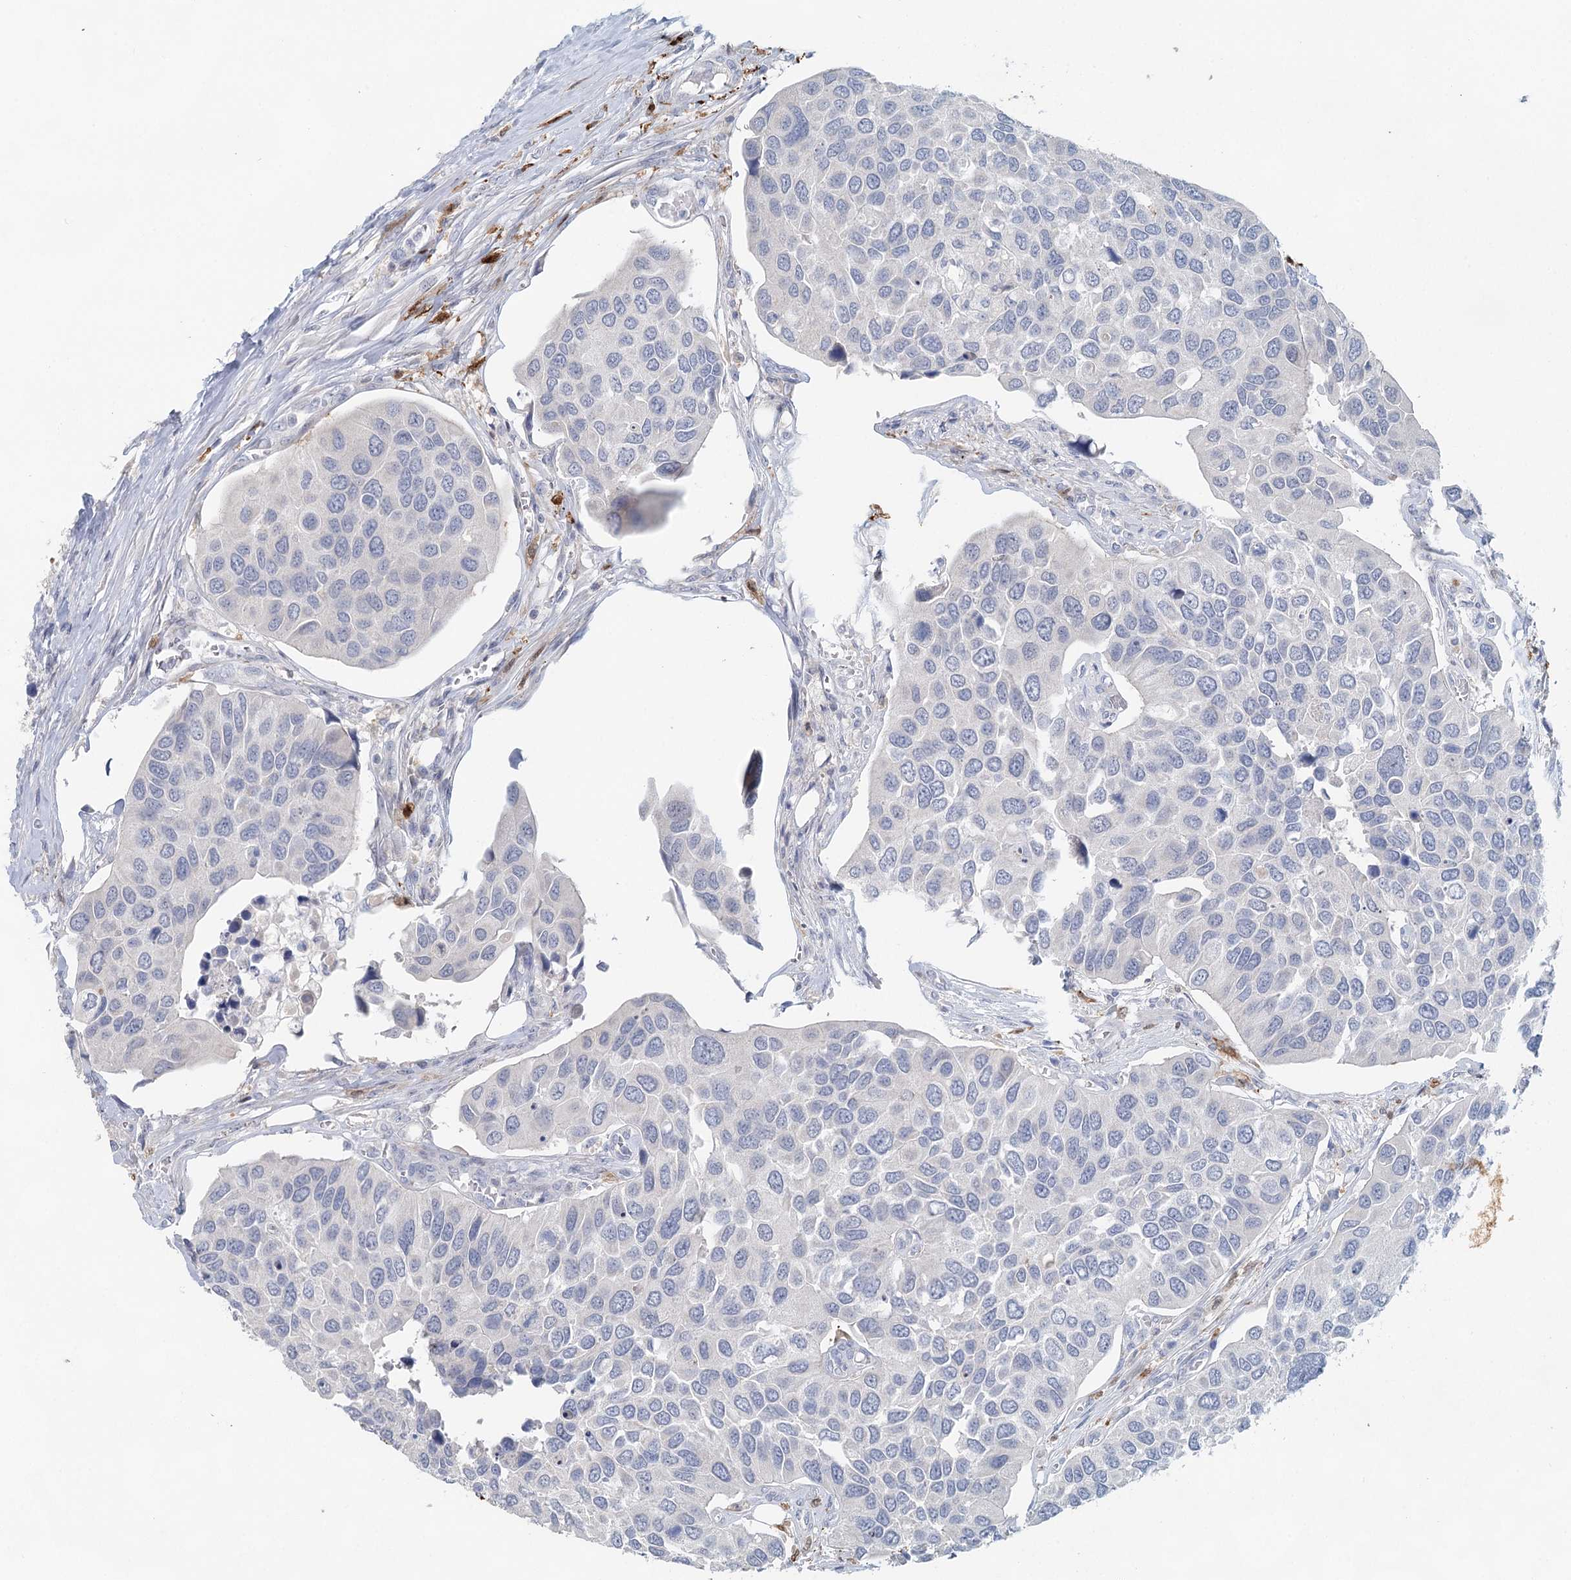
{"staining": {"intensity": "negative", "quantity": "none", "location": "none"}, "tissue": "urothelial cancer", "cell_type": "Tumor cells", "image_type": "cancer", "snomed": [{"axis": "morphology", "description": "Urothelial carcinoma, High grade"}, {"axis": "topography", "description": "Urinary bladder"}], "caption": "A histopathology image of urothelial cancer stained for a protein demonstrates no brown staining in tumor cells.", "gene": "SLC19A3", "patient": {"sex": "male", "age": 74}}